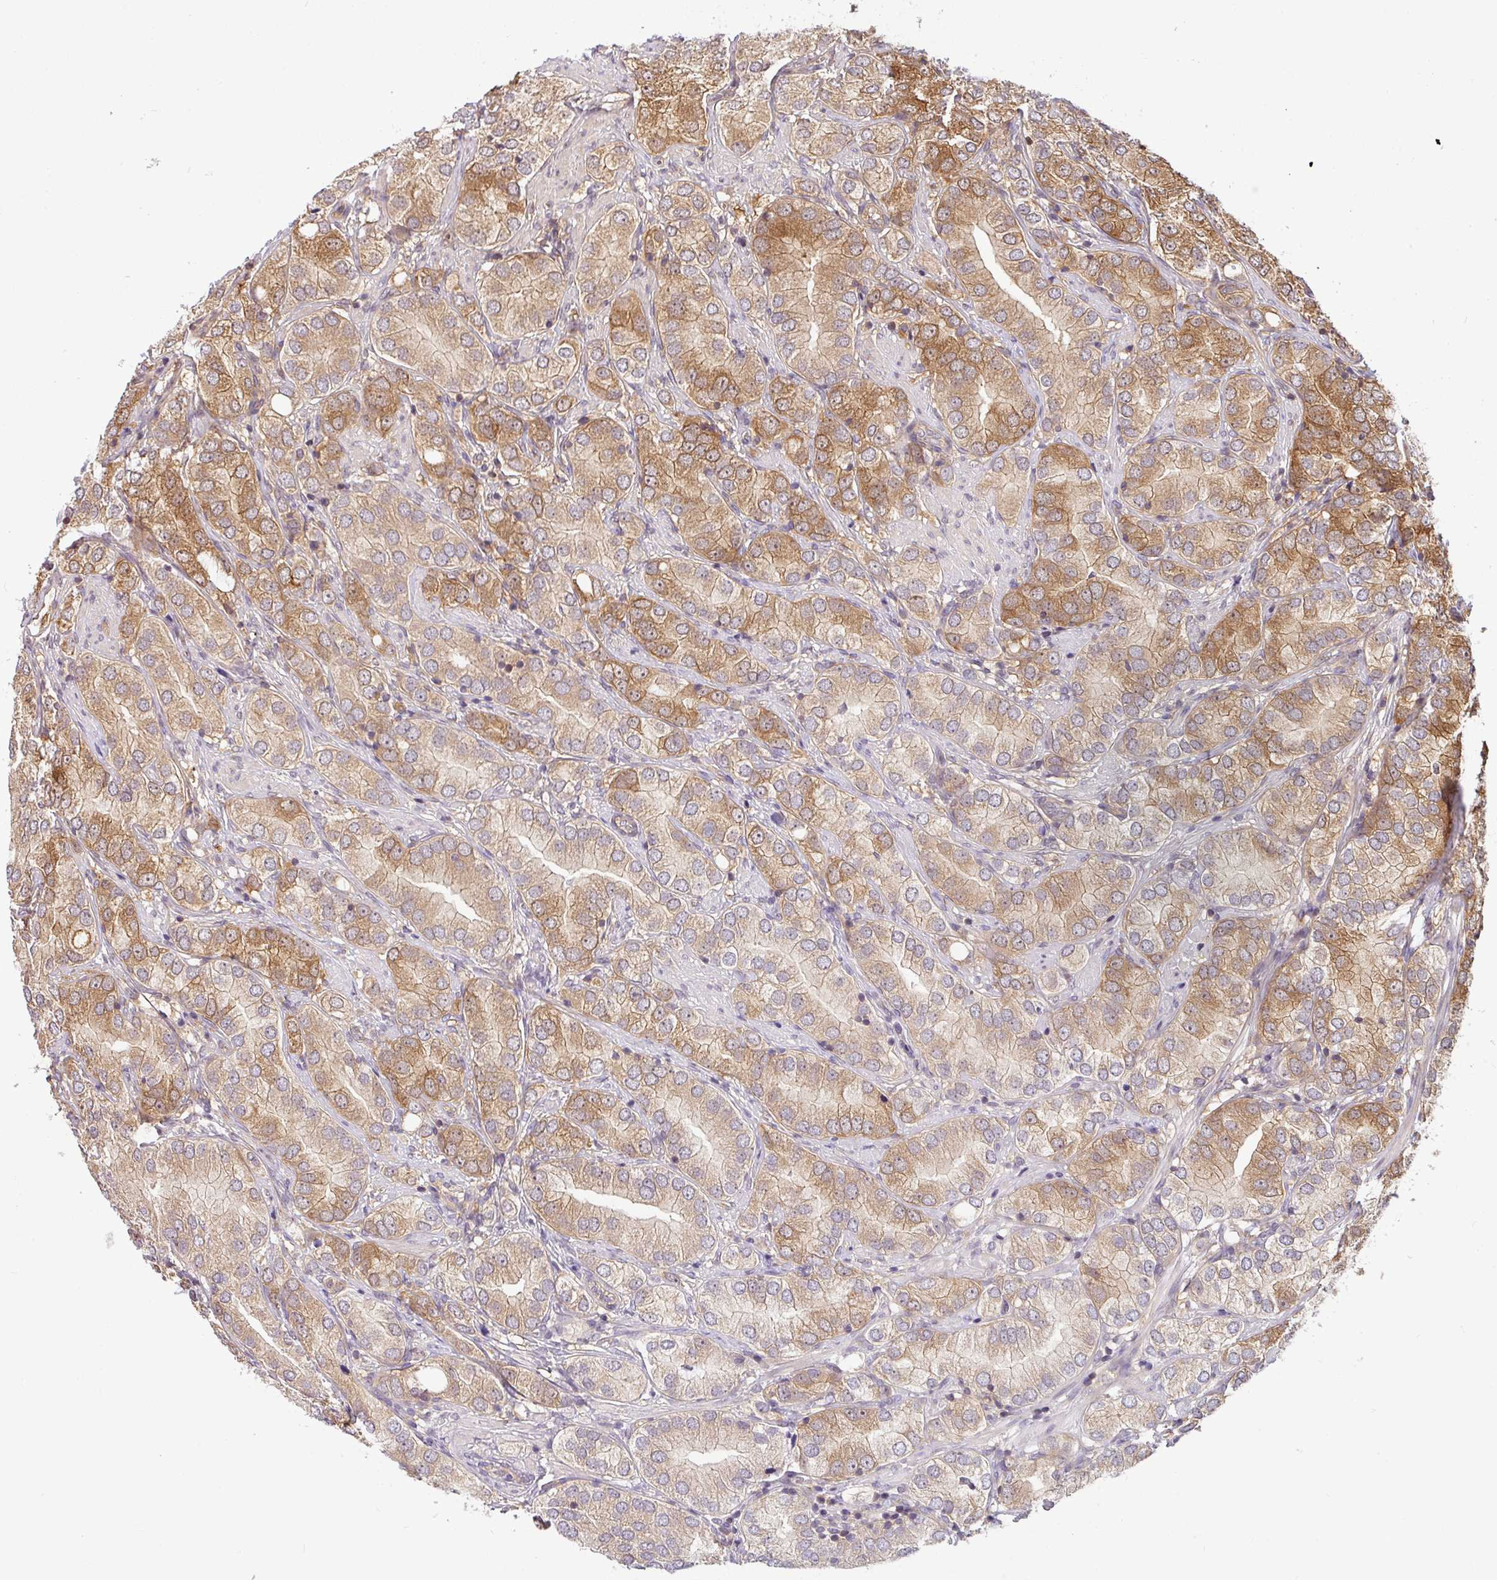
{"staining": {"intensity": "moderate", "quantity": "25%-75%", "location": "cytoplasmic/membranous"}, "tissue": "prostate cancer", "cell_type": "Tumor cells", "image_type": "cancer", "snomed": [{"axis": "morphology", "description": "Adenocarcinoma, High grade"}, {"axis": "topography", "description": "Prostate"}], "caption": "This histopathology image exhibits immunohistochemistry (IHC) staining of human prostate adenocarcinoma (high-grade), with medium moderate cytoplasmic/membranous staining in approximately 25%-75% of tumor cells.", "gene": "SHB", "patient": {"sex": "male", "age": 82}}